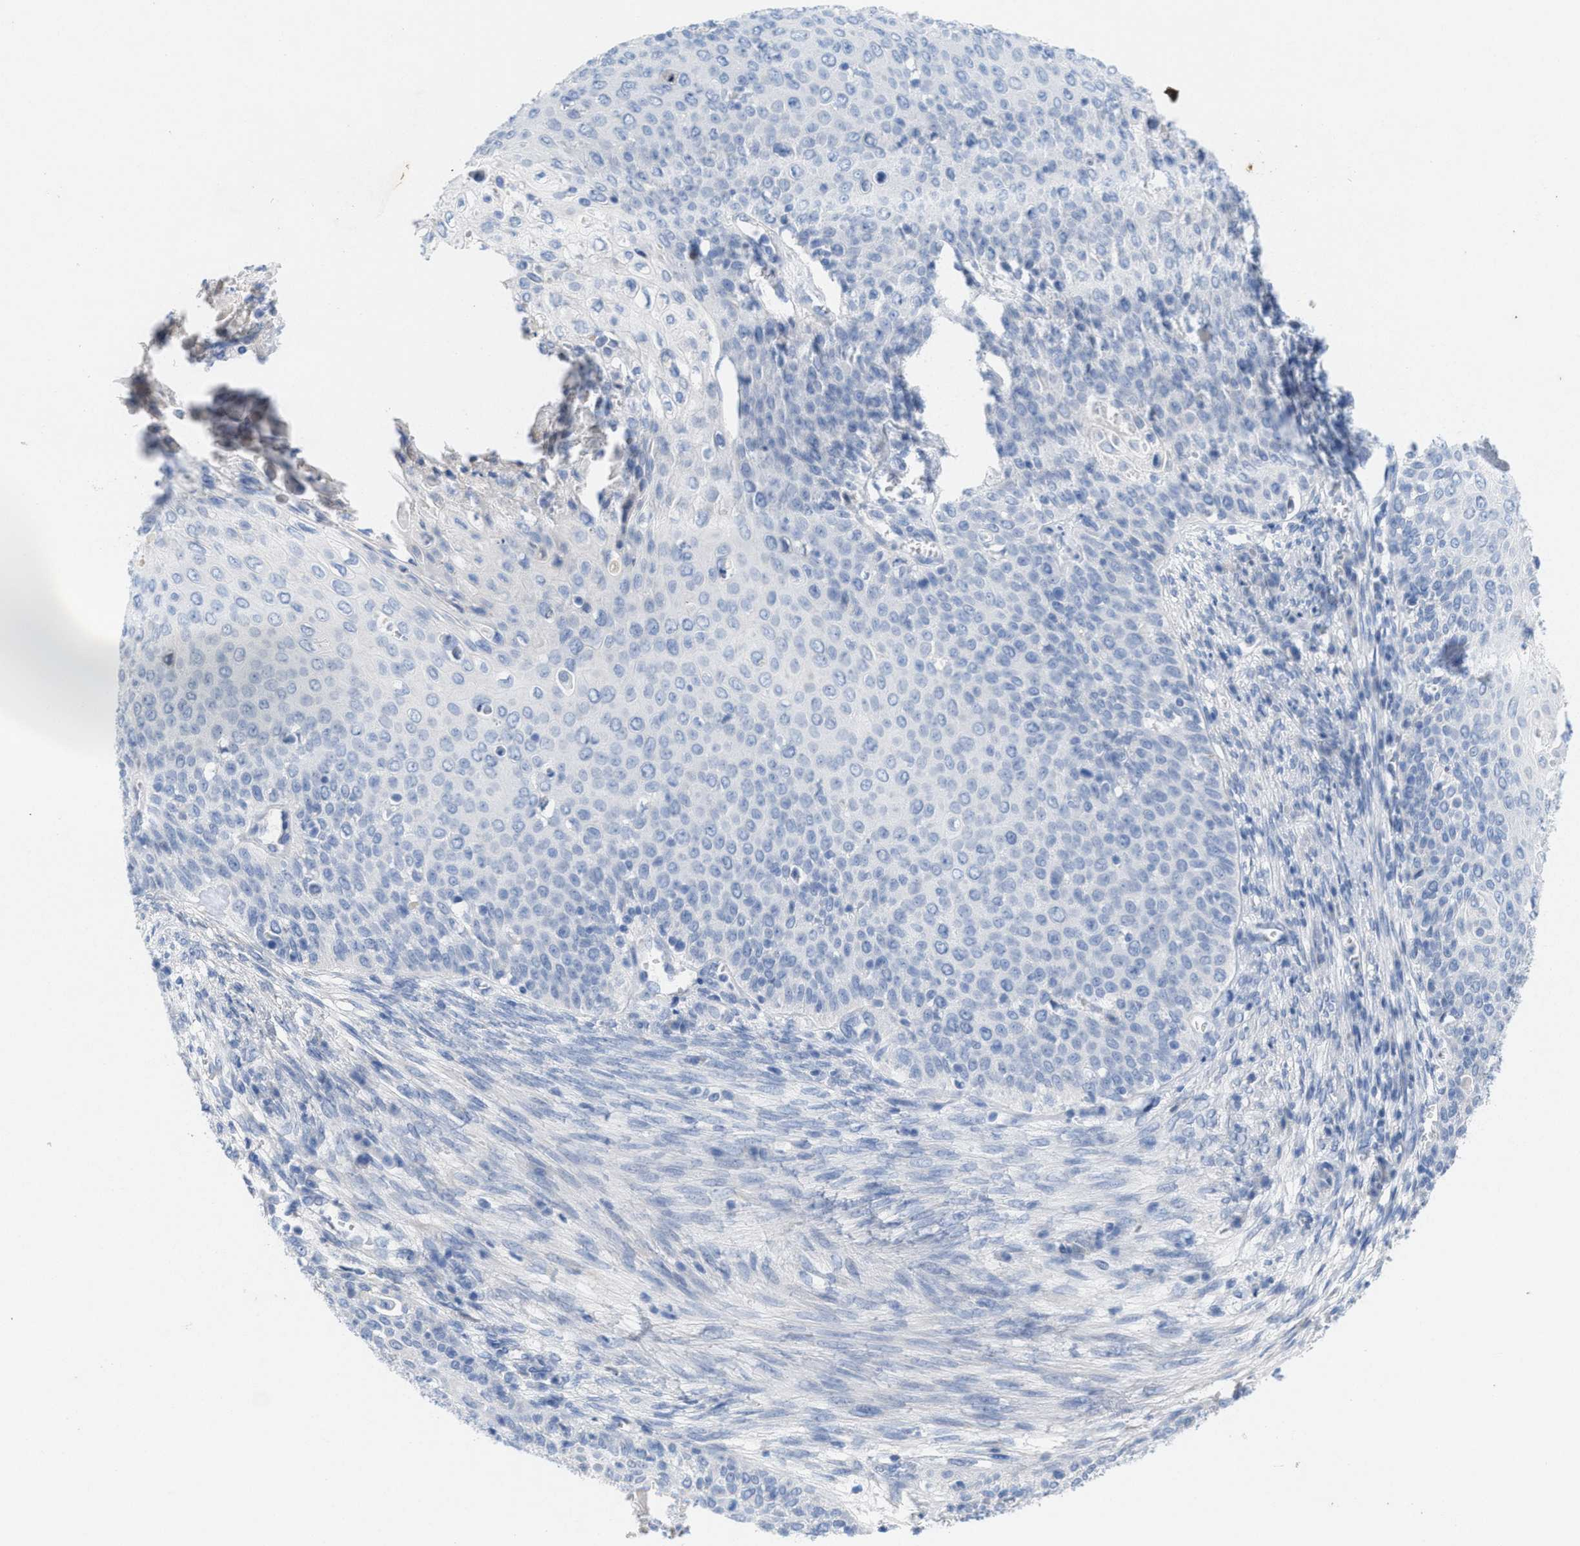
{"staining": {"intensity": "negative", "quantity": "none", "location": "none"}, "tissue": "cervical cancer", "cell_type": "Tumor cells", "image_type": "cancer", "snomed": [{"axis": "morphology", "description": "Squamous cell carcinoma, NOS"}, {"axis": "topography", "description": "Cervix"}], "caption": "Human cervical cancer (squamous cell carcinoma) stained for a protein using immunohistochemistry (IHC) demonstrates no expression in tumor cells.", "gene": "CPA2", "patient": {"sex": "female", "age": 39}}